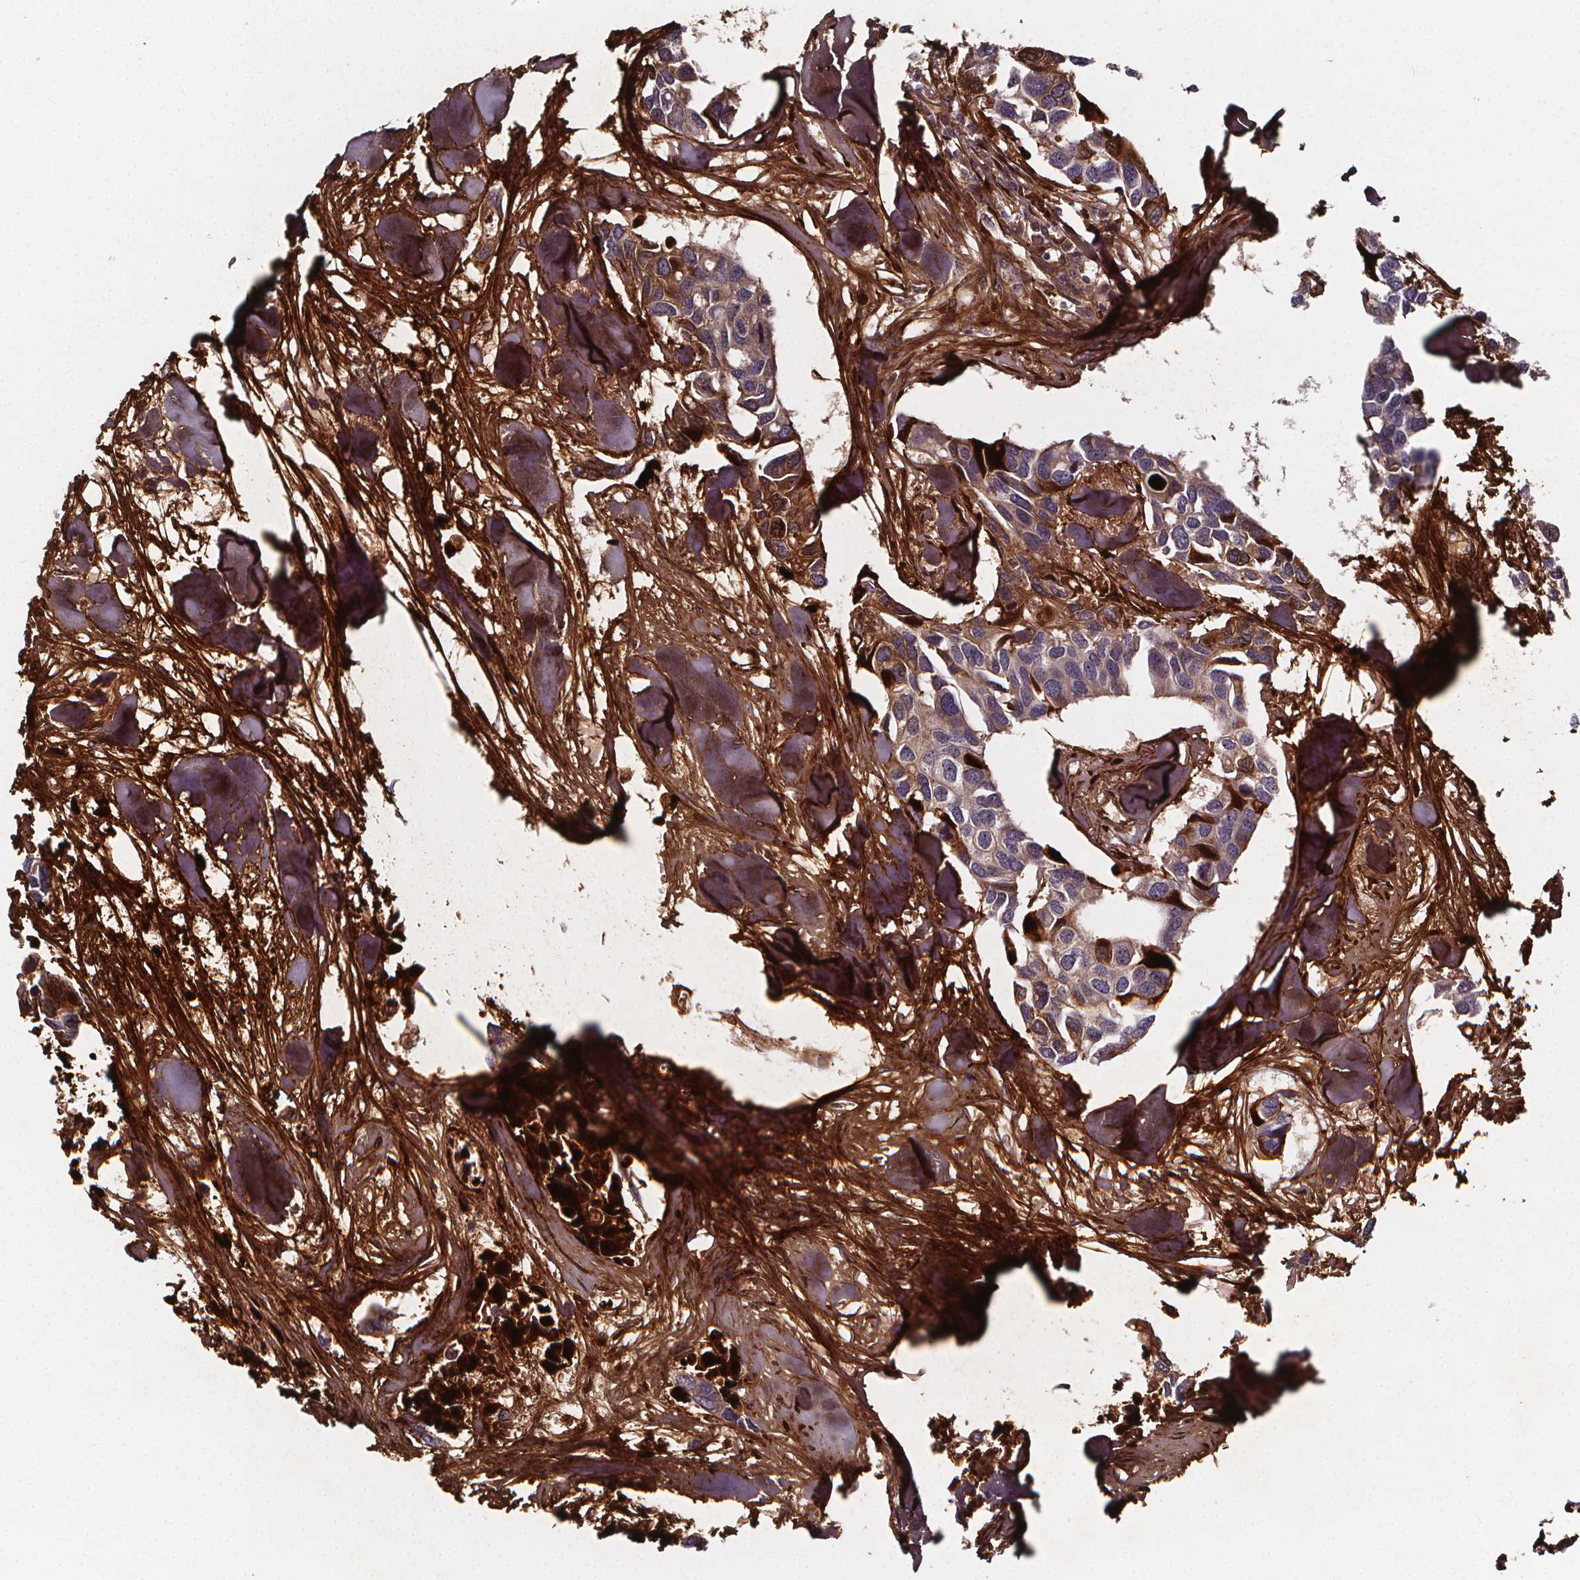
{"staining": {"intensity": "moderate", "quantity": "<25%", "location": "cytoplasmic/membranous"}, "tissue": "breast cancer", "cell_type": "Tumor cells", "image_type": "cancer", "snomed": [{"axis": "morphology", "description": "Duct carcinoma"}, {"axis": "topography", "description": "Breast"}], "caption": "Protein expression analysis of breast cancer (intraductal carcinoma) reveals moderate cytoplasmic/membranous expression in about <25% of tumor cells.", "gene": "AEBP1", "patient": {"sex": "female", "age": 83}}